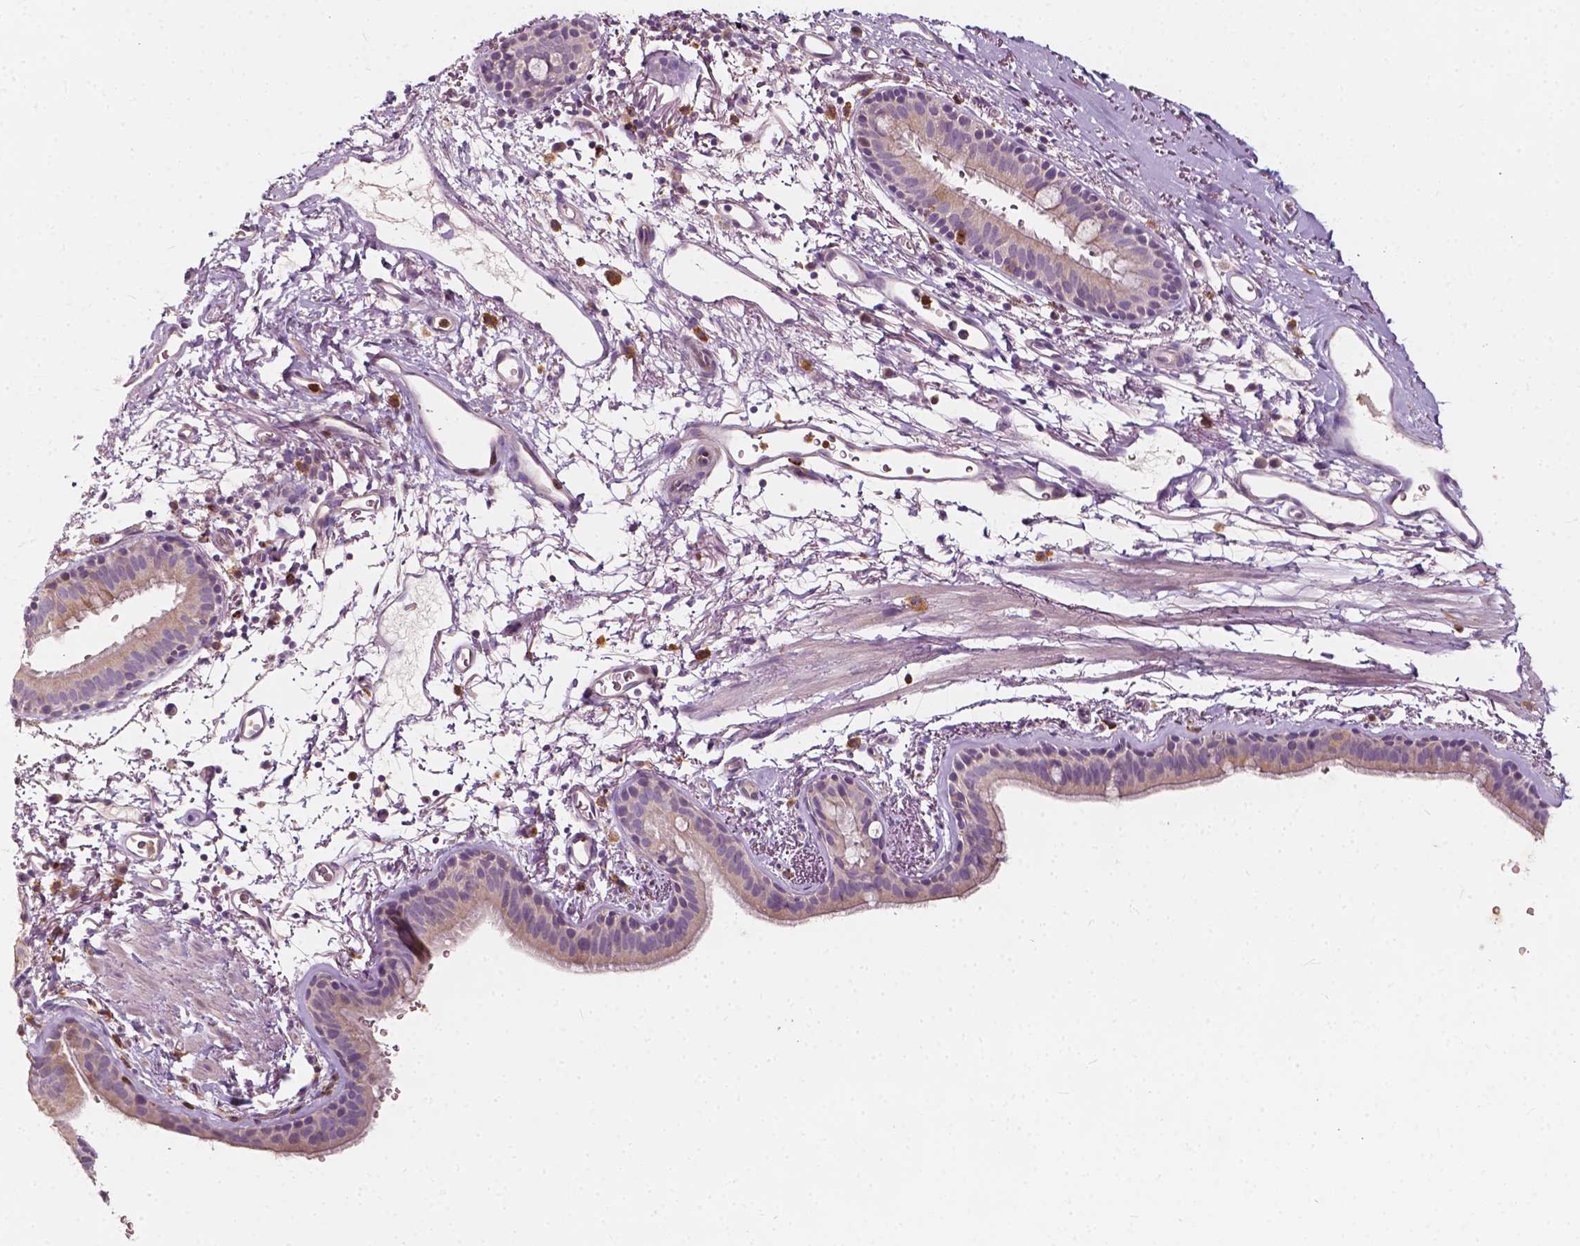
{"staining": {"intensity": "weak", "quantity": "25%-75%", "location": "cytoplasmic/membranous"}, "tissue": "bronchus", "cell_type": "Respiratory epithelial cells", "image_type": "normal", "snomed": [{"axis": "morphology", "description": "Normal tissue, NOS"}, {"axis": "topography", "description": "Lymph node"}, {"axis": "topography", "description": "Bronchus"}], "caption": "This photomicrograph shows IHC staining of benign human bronchus, with low weak cytoplasmic/membranous positivity in approximately 25%-75% of respiratory epithelial cells.", "gene": "NPC1L1", "patient": {"sex": "female", "age": 70}}